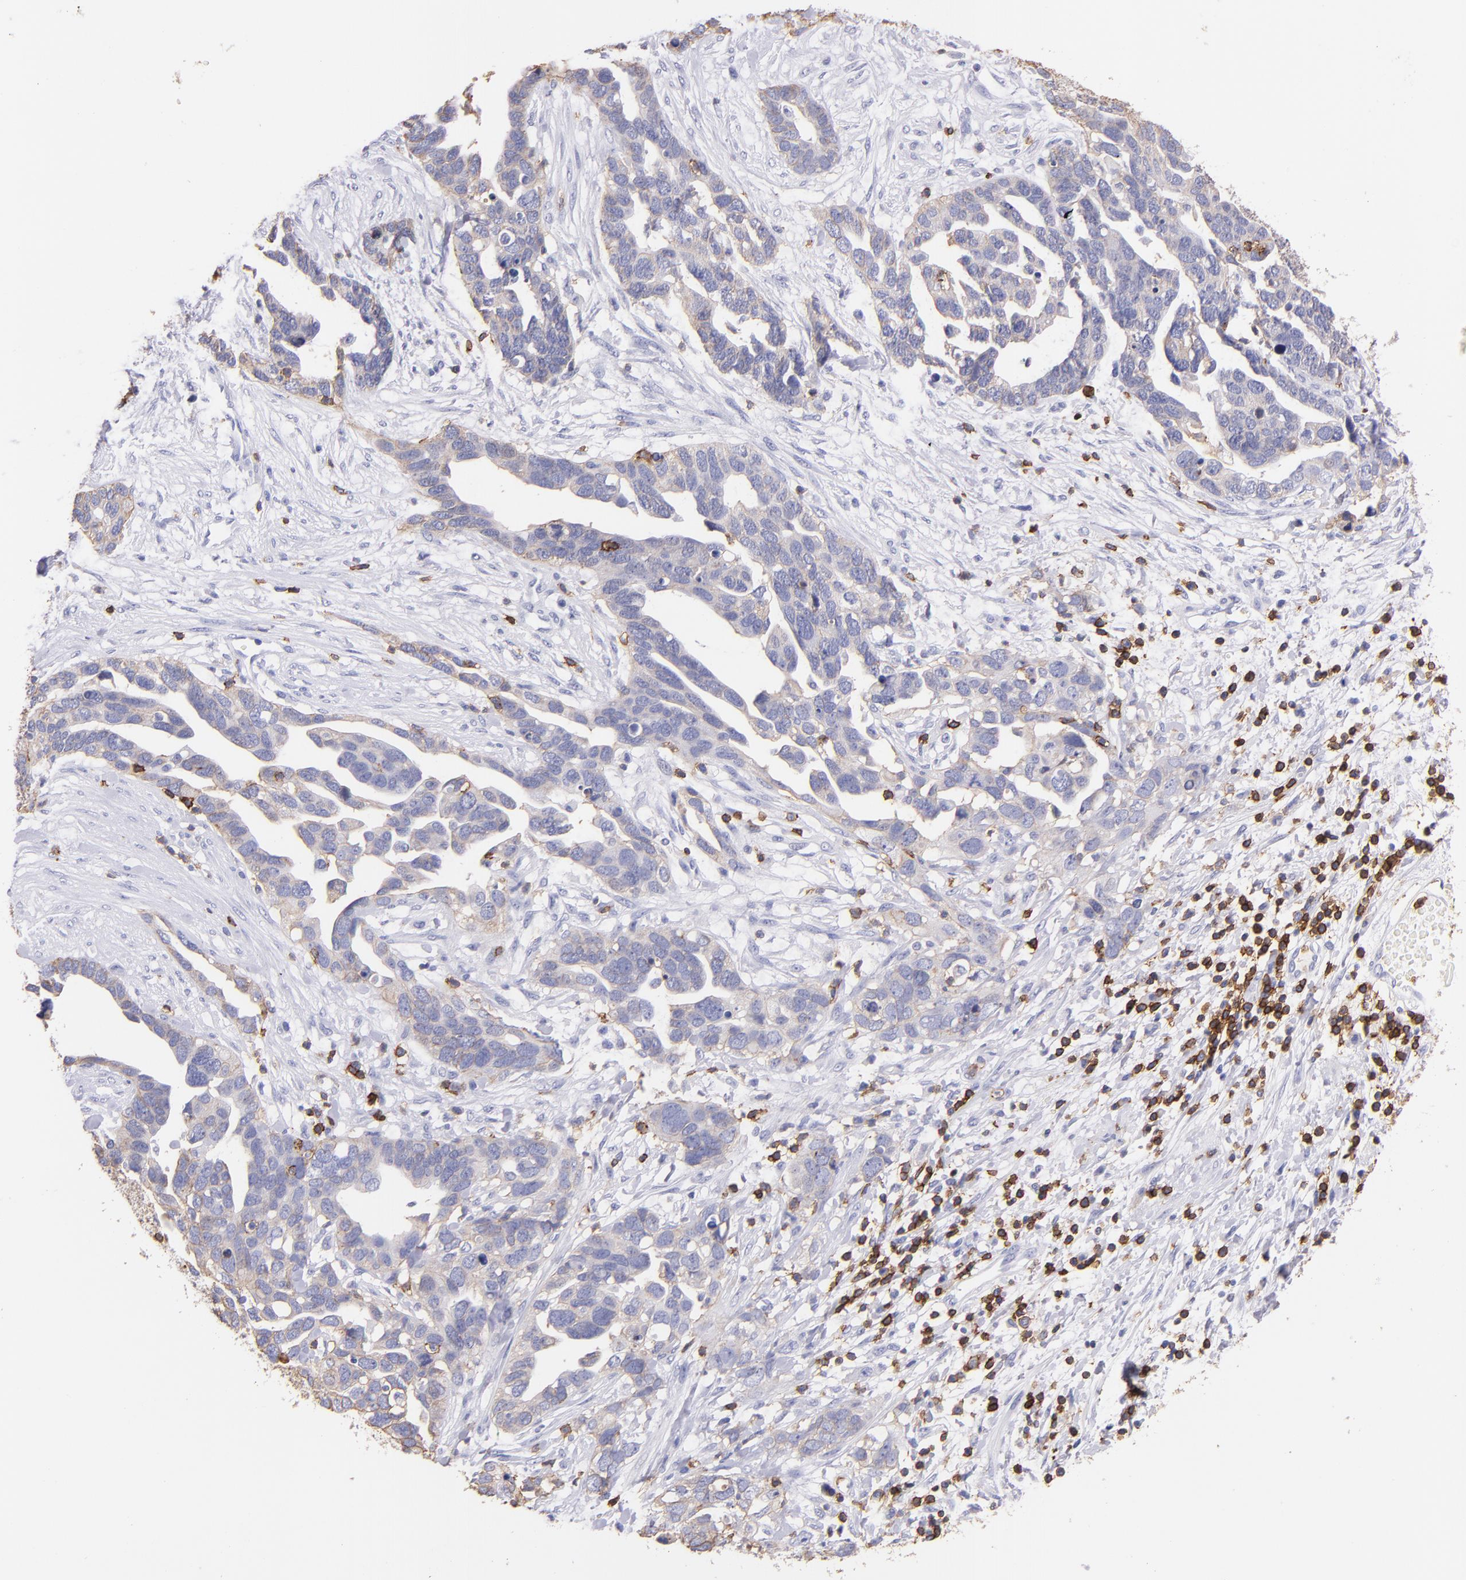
{"staining": {"intensity": "negative", "quantity": "none", "location": "none"}, "tissue": "ovarian cancer", "cell_type": "Tumor cells", "image_type": "cancer", "snomed": [{"axis": "morphology", "description": "Cystadenocarcinoma, serous, NOS"}, {"axis": "topography", "description": "Ovary"}], "caption": "An image of serous cystadenocarcinoma (ovarian) stained for a protein demonstrates no brown staining in tumor cells. The staining was performed using DAB to visualize the protein expression in brown, while the nuclei were stained in blue with hematoxylin (Magnification: 20x).", "gene": "SPN", "patient": {"sex": "female", "age": 54}}